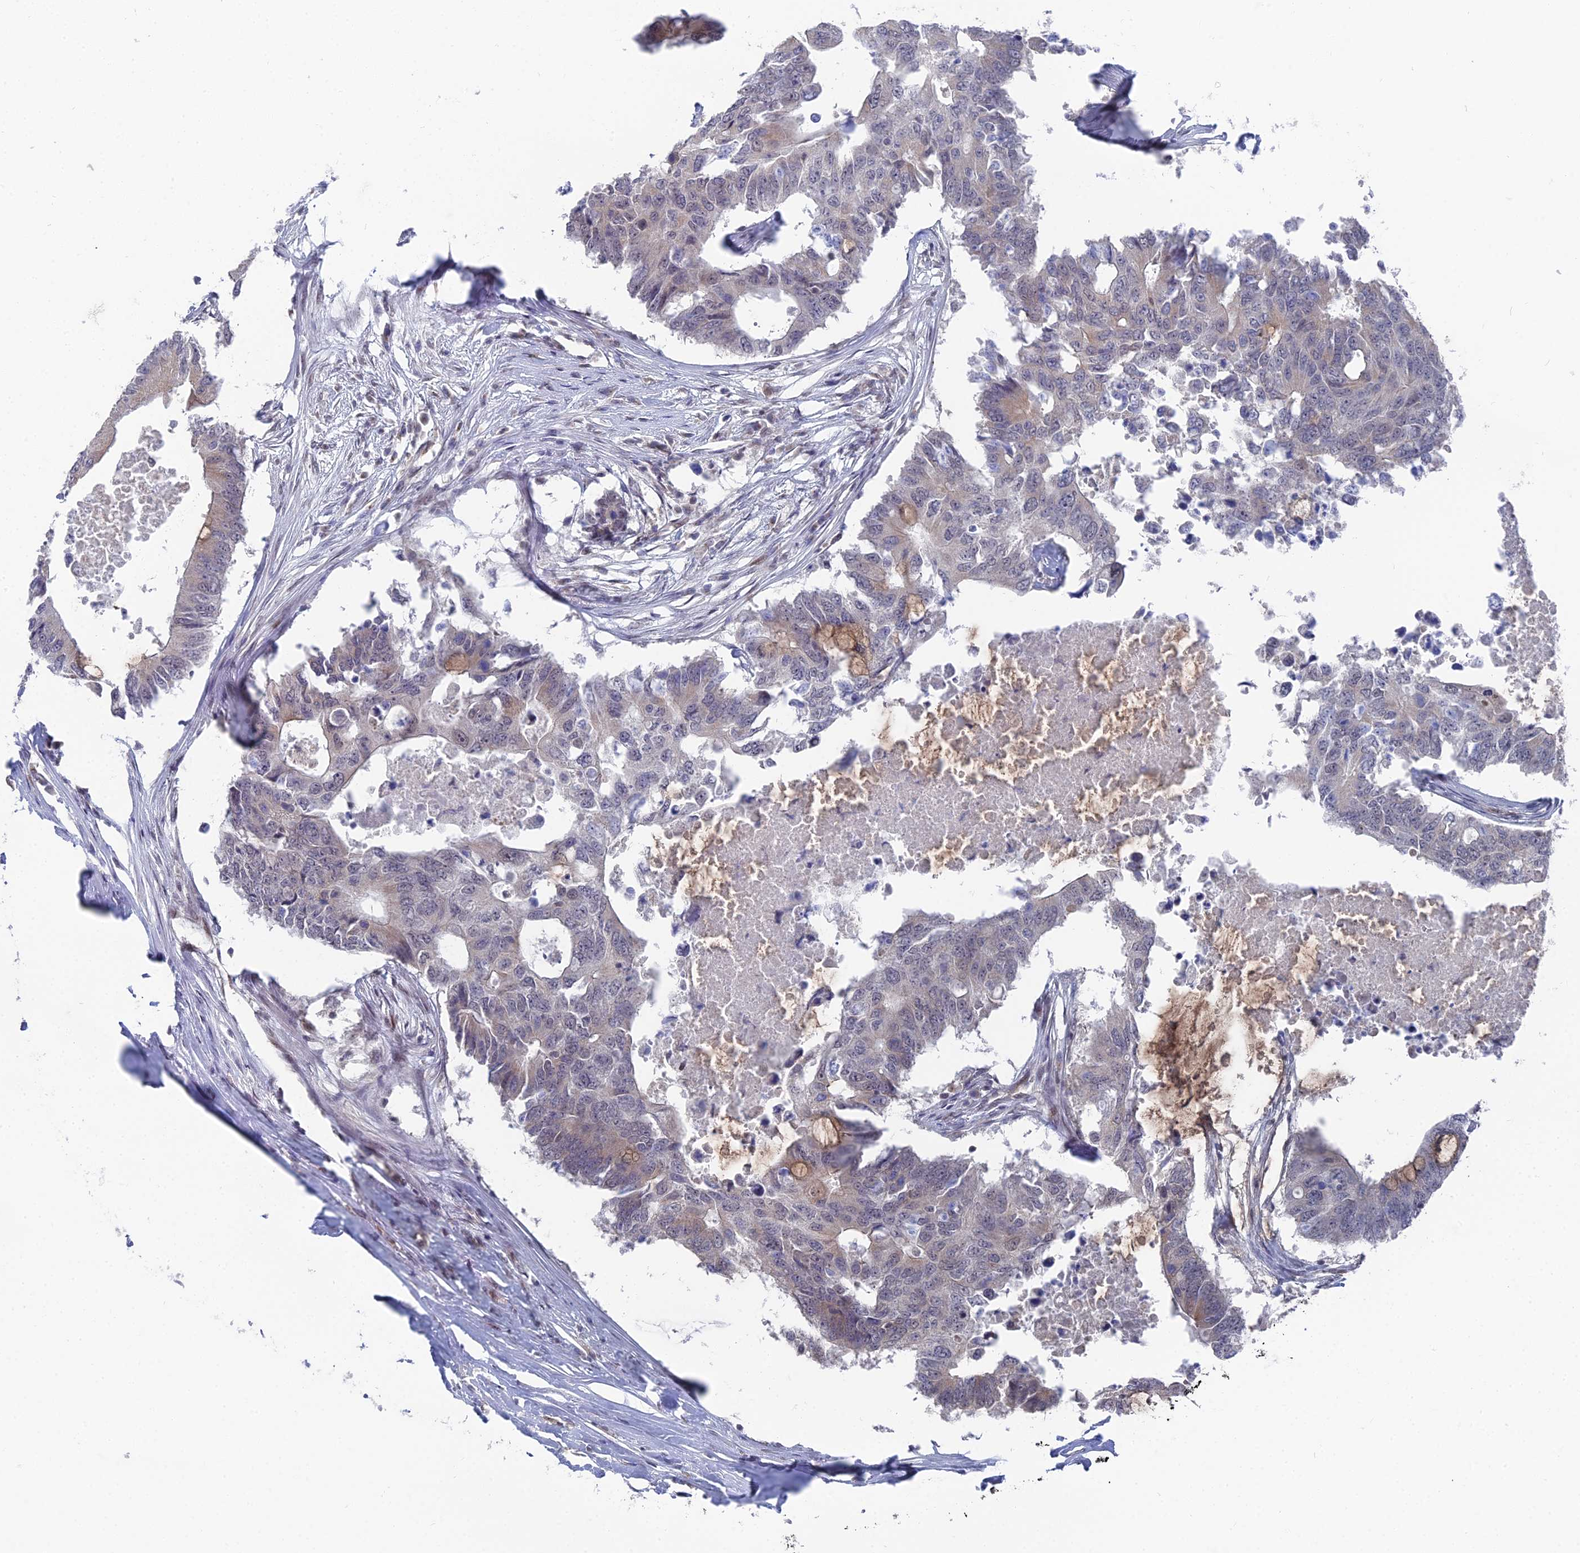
{"staining": {"intensity": "weak", "quantity": "<25%", "location": "cytoplasmic/membranous"}, "tissue": "colorectal cancer", "cell_type": "Tumor cells", "image_type": "cancer", "snomed": [{"axis": "morphology", "description": "Adenocarcinoma, NOS"}, {"axis": "topography", "description": "Colon"}], "caption": "Human colorectal cancer (adenocarcinoma) stained for a protein using IHC demonstrates no staining in tumor cells.", "gene": "FHIP2A", "patient": {"sex": "male", "age": 71}}